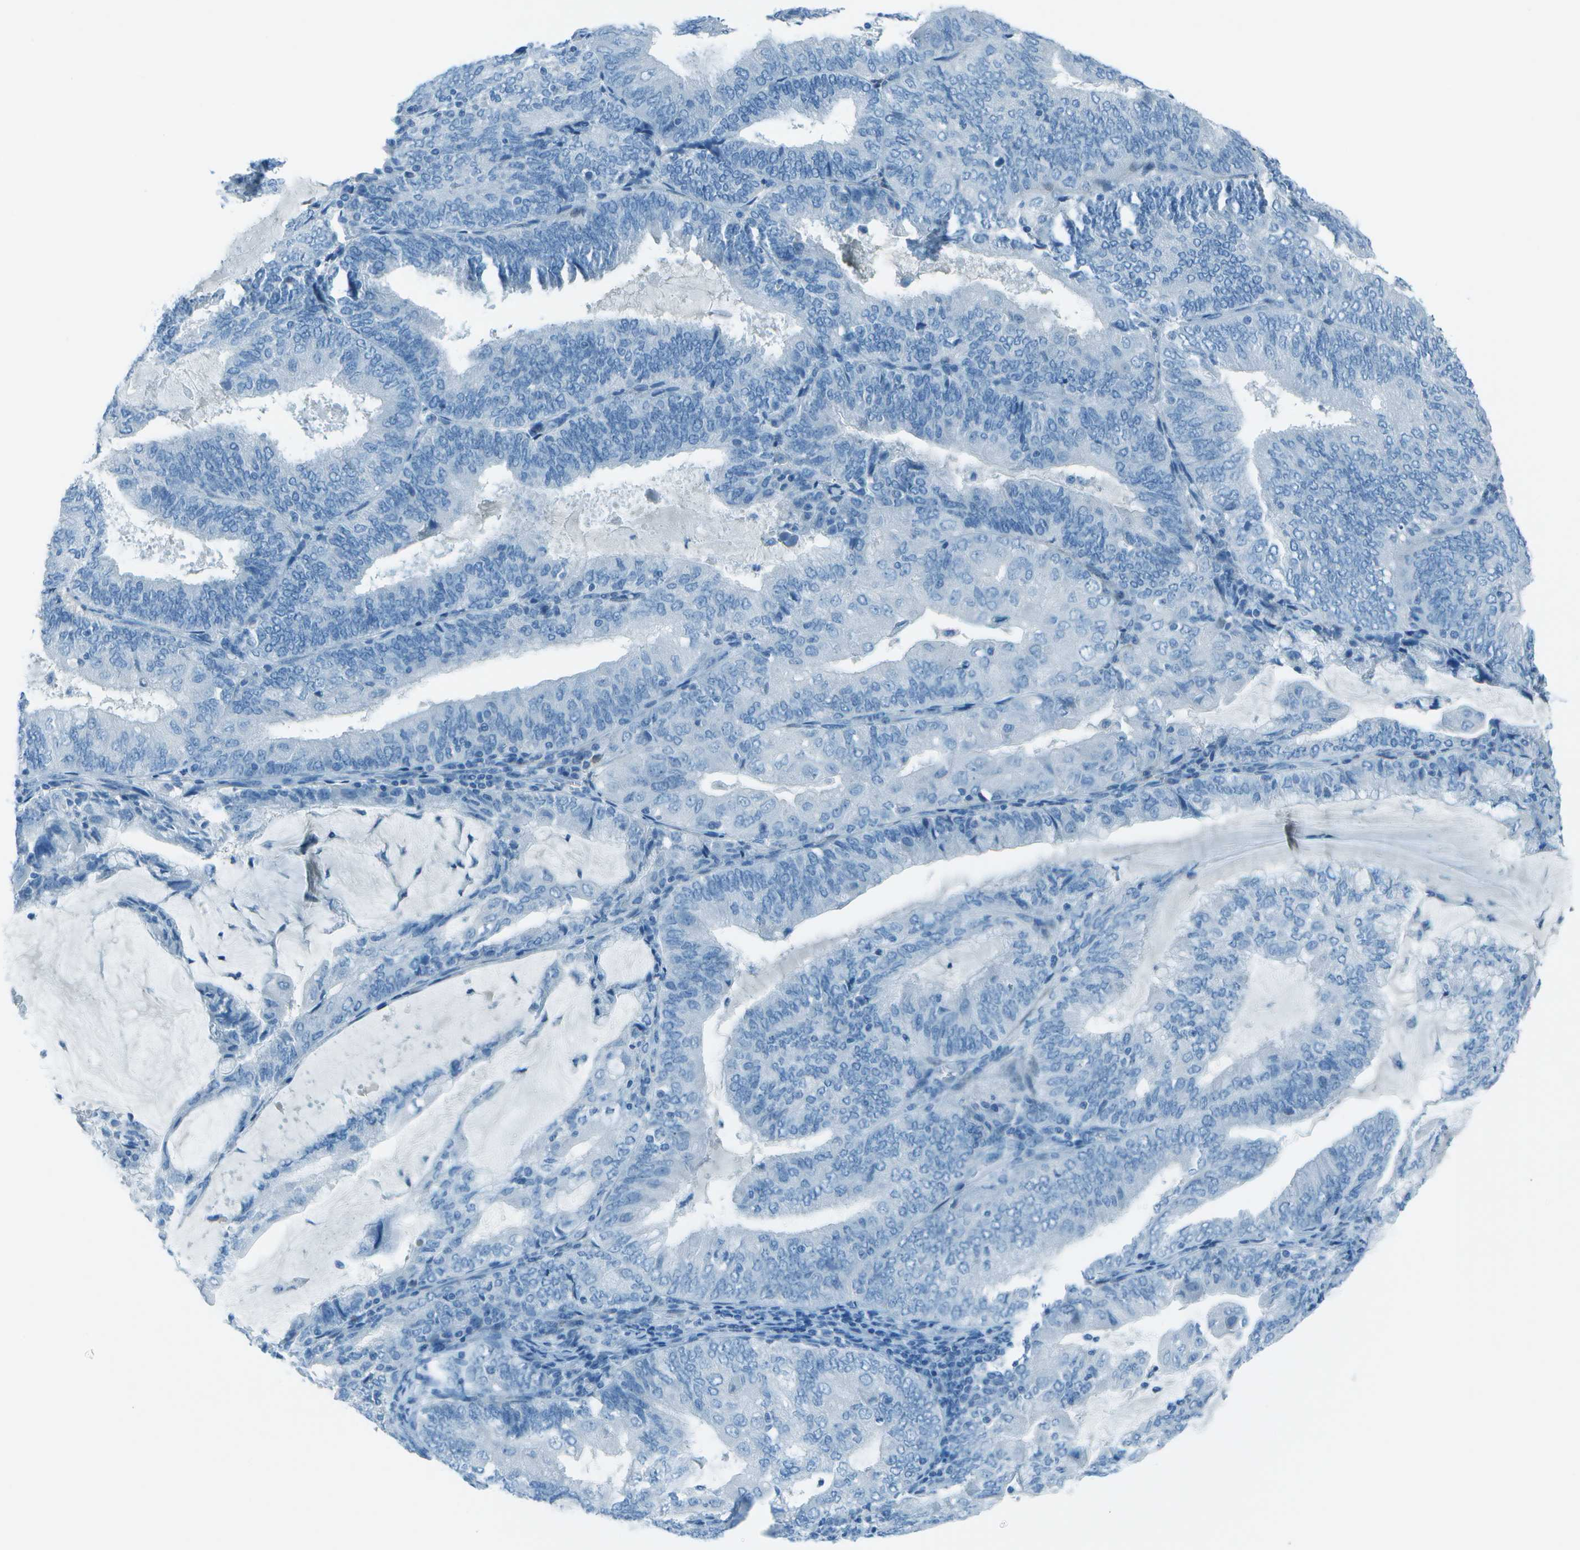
{"staining": {"intensity": "negative", "quantity": "none", "location": "none"}, "tissue": "endometrial cancer", "cell_type": "Tumor cells", "image_type": "cancer", "snomed": [{"axis": "morphology", "description": "Adenocarcinoma, NOS"}, {"axis": "topography", "description": "Endometrium"}], "caption": "This is an immunohistochemistry image of human endometrial cancer. There is no expression in tumor cells.", "gene": "FGF1", "patient": {"sex": "female", "age": 81}}